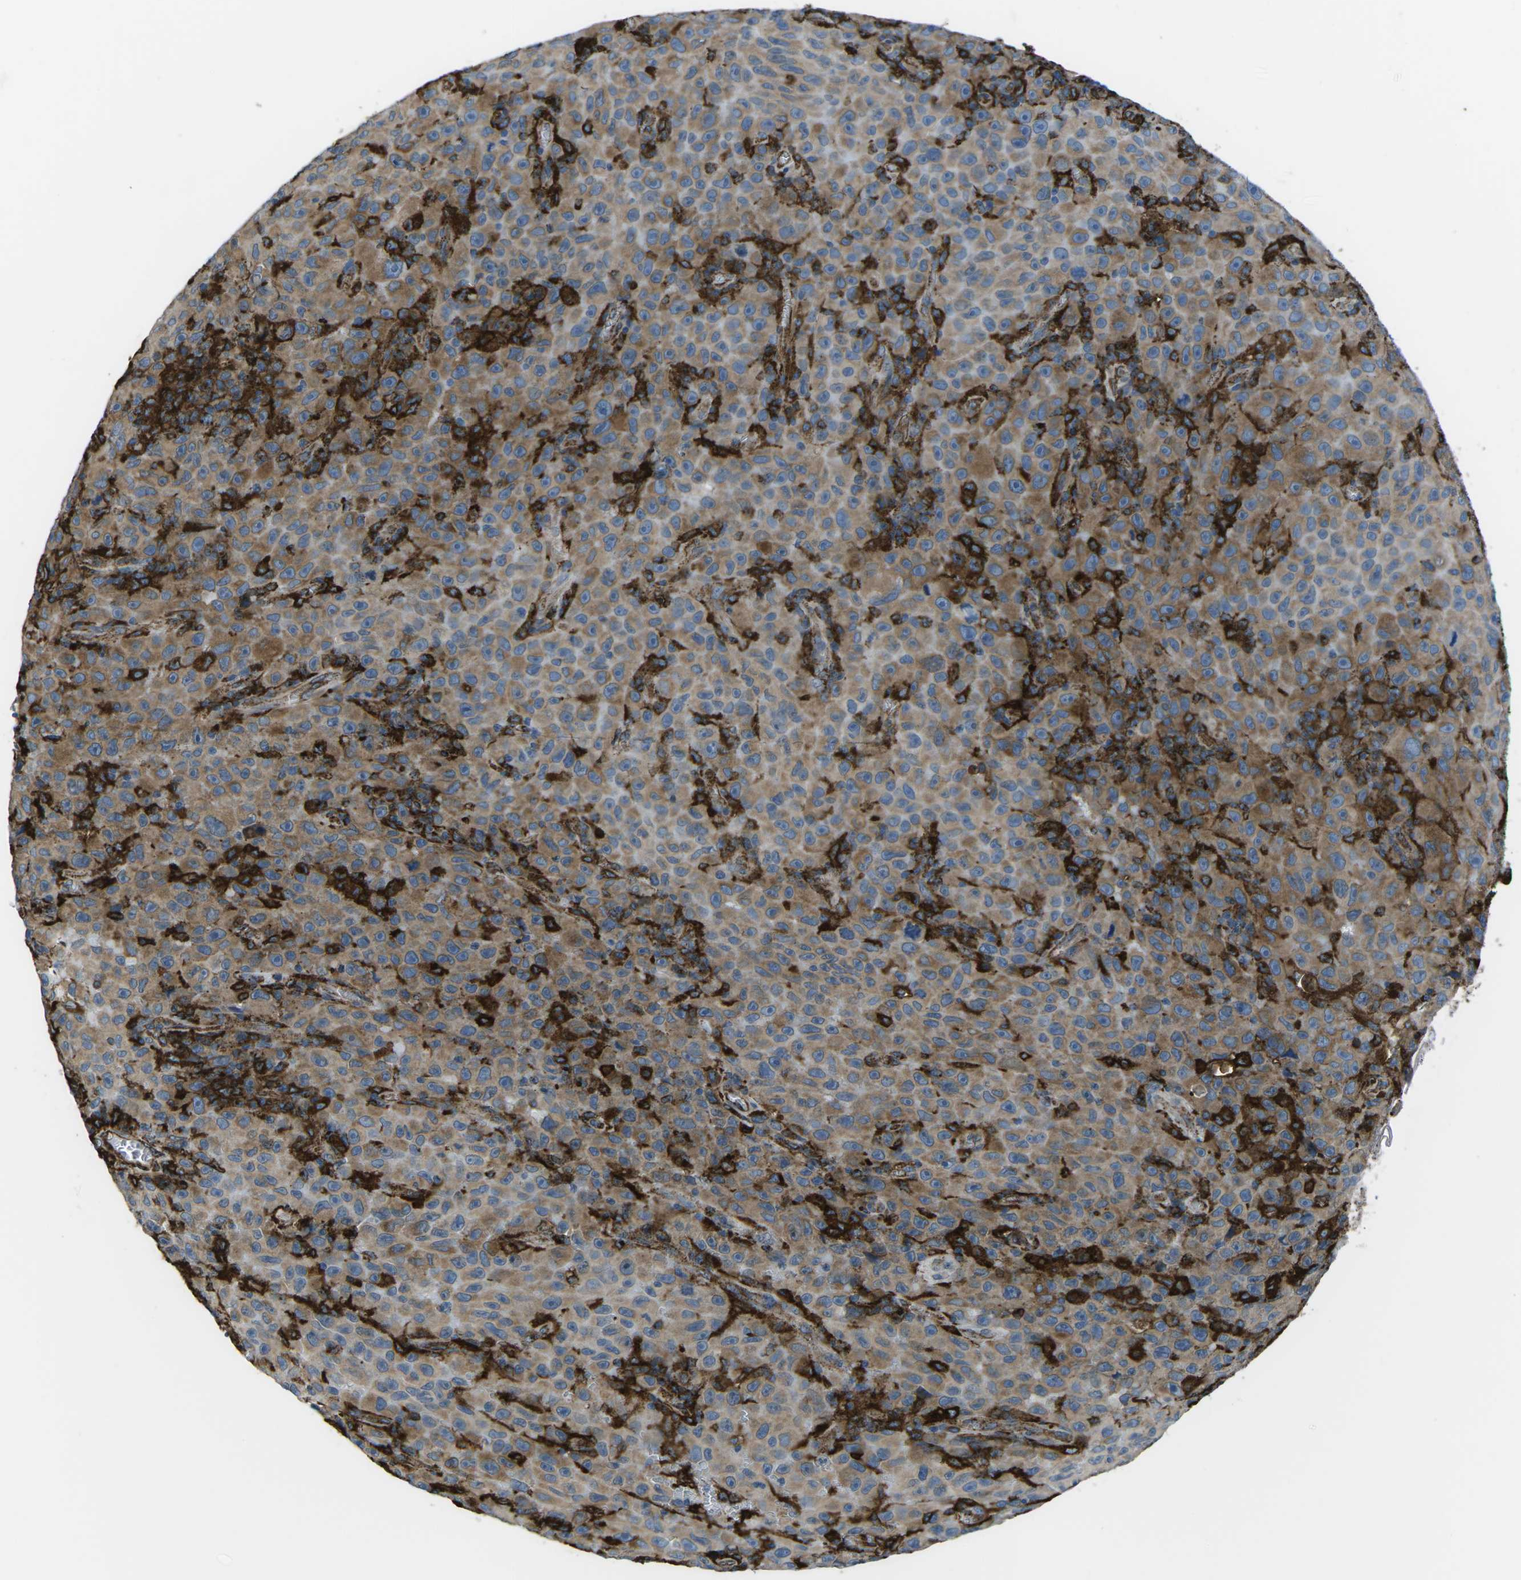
{"staining": {"intensity": "strong", "quantity": "25%-75%", "location": "cytoplasmic/membranous"}, "tissue": "melanoma", "cell_type": "Tumor cells", "image_type": "cancer", "snomed": [{"axis": "morphology", "description": "Malignant melanoma, NOS"}, {"axis": "topography", "description": "Skin"}], "caption": "A brown stain highlights strong cytoplasmic/membranous positivity of a protein in human malignant melanoma tumor cells.", "gene": "PTPN1", "patient": {"sex": "female", "age": 82}}